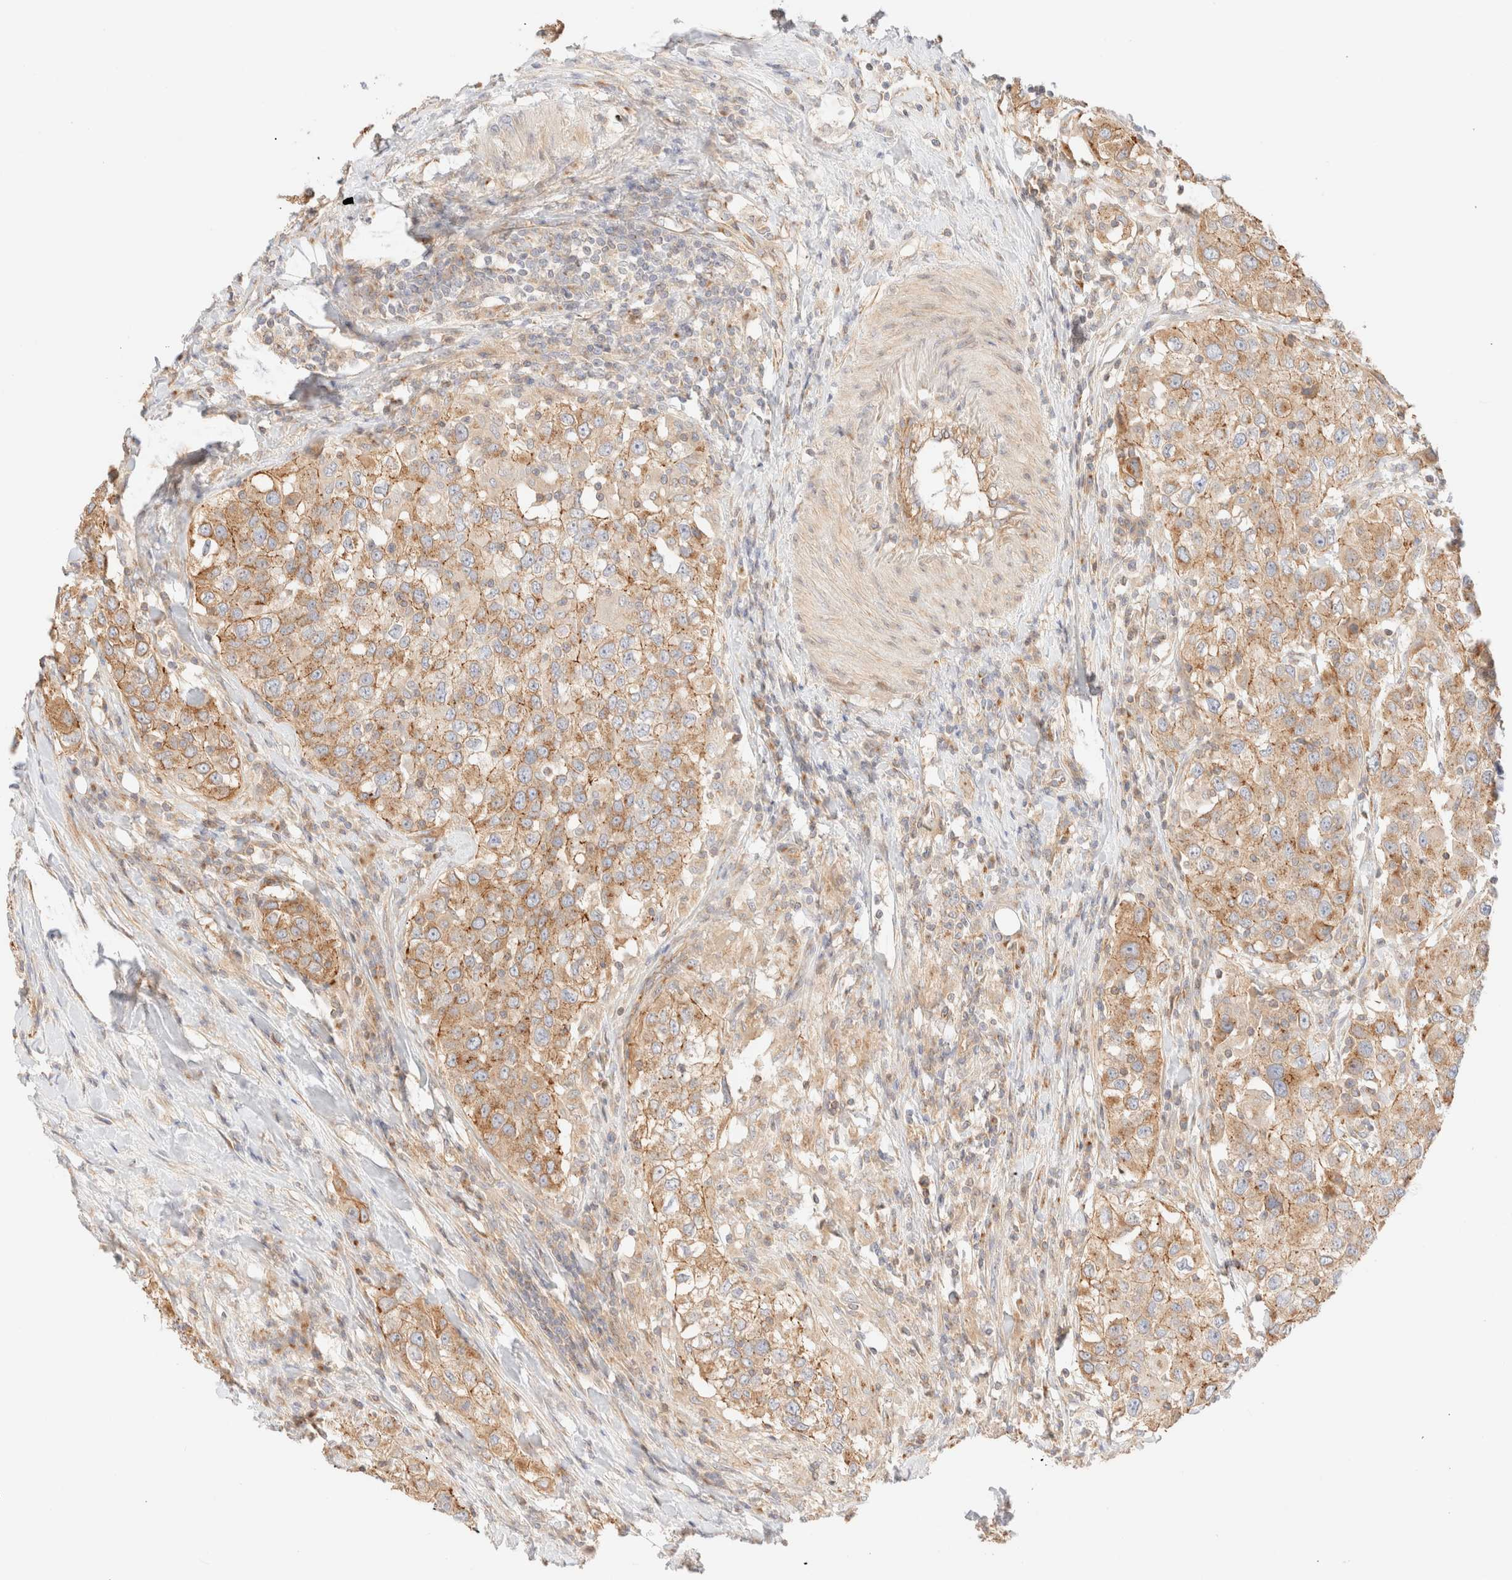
{"staining": {"intensity": "weak", "quantity": ">75%", "location": "cytoplasmic/membranous"}, "tissue": "urothelial cancer", "cell_type": "Tumor cells", "image_type": "cancer", "snomed": [{"axis": "morphology", "description": "Urothelial carcinoma, High grade"}, {"axis": "topography", "description": "Urinary bladder"}], "caption": "Weak cytoplasmic/membranous expression for a protein is present in about >75% of tumor cells of urothelial carcinoma (high-grade) using immunohistochemistry.", "gene": "MYO10", "patient": {"sex": "female", "age": 80}}